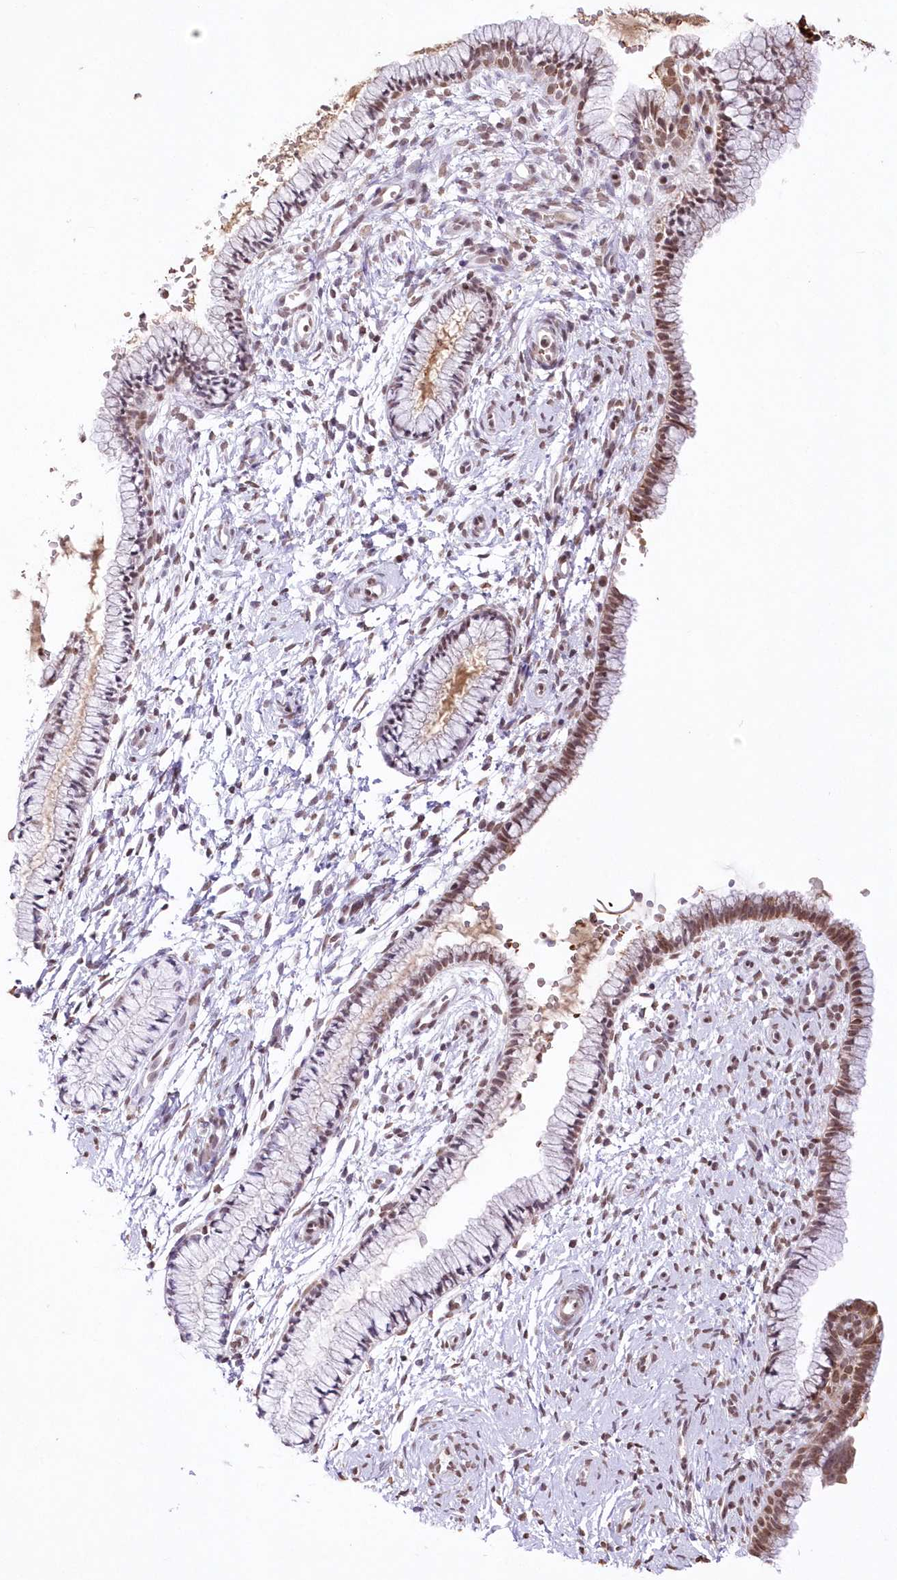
{"staining": {"intensity": "moderate", "quantity": "<25%", "location": "nuclear"}, "tissue": "cervix", "cell_type": "Glandular cells", "image_type": "normal", "snomed": [{"axis": "morphology", "description": "Normal tissue, NOS"}, {"axis": "topography", "description": "Cervix"}], "caption": "Glandular cells show low levels of moderate nuclear staining in approximately <25% of cells in benign human cervix.", "gene": "ENSG00000275740", "patient": {"sex": "female", "age": 33}}